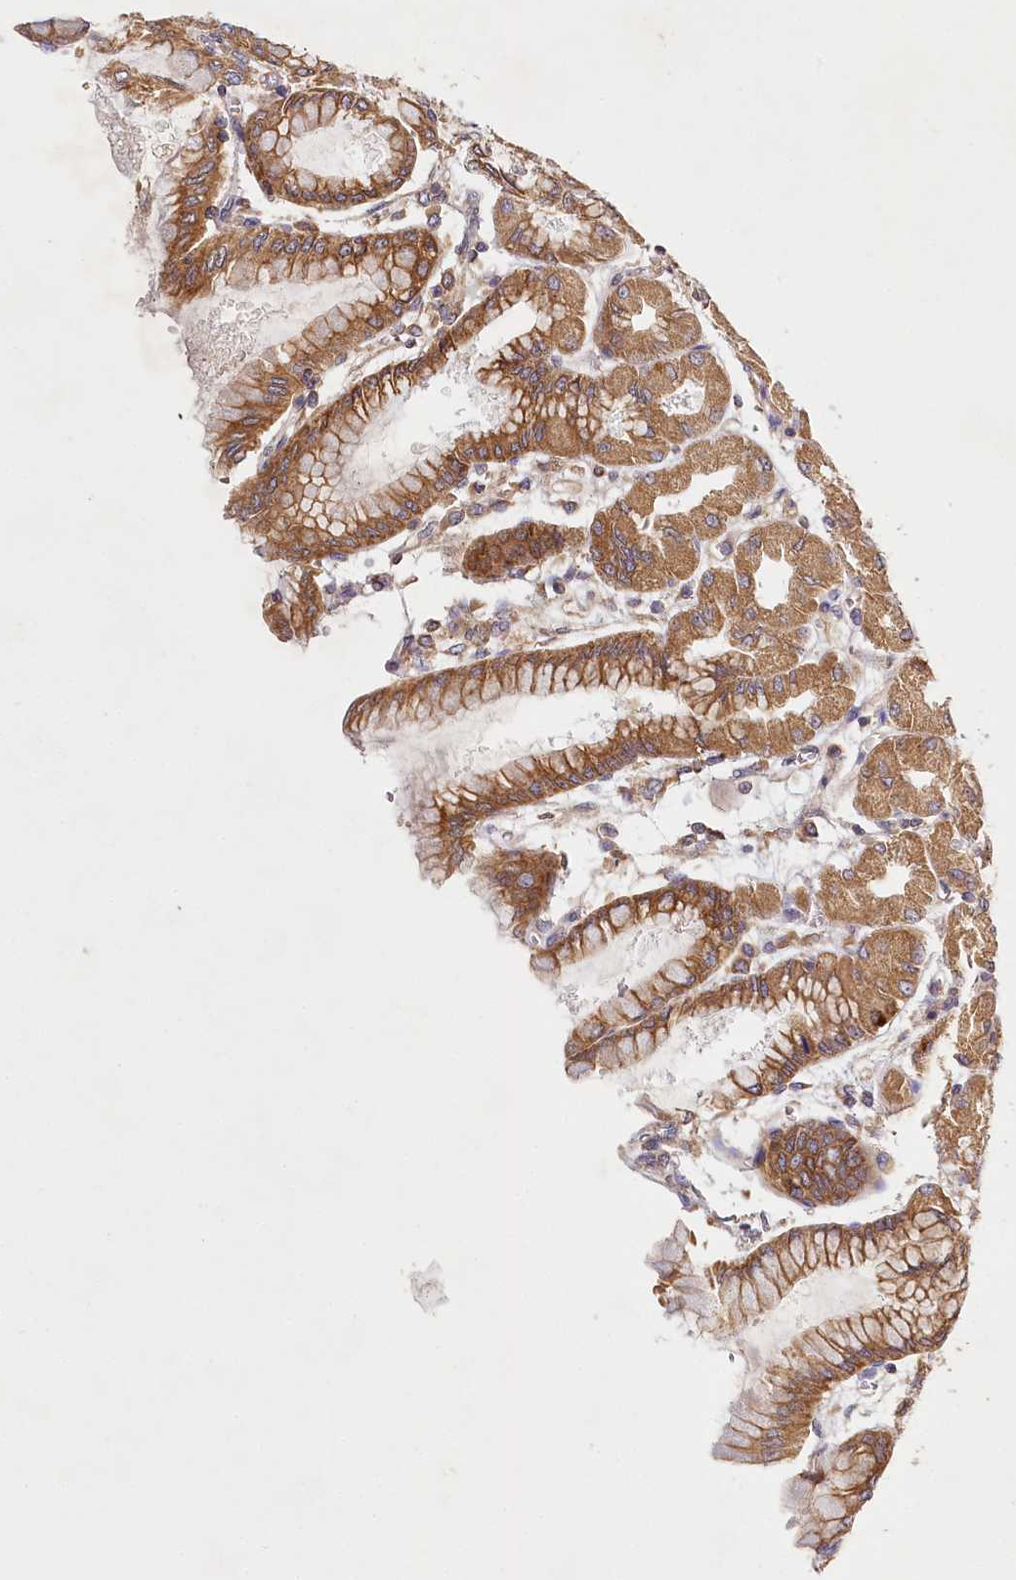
{"staining": {"intensity": "strong", "quantity": ">75%", "location": "cytoplasmic/membranous"}, "tissue": "stomach", "cell_type": "Glandular cells", "image_type": "normal", "snomed": [{"axis": "morphology", "description": "Normal tissue, NOS"}, {"axis": "topography", "description": "Stomach, upper"}], "caption": "Protein staining displays strong cytoplasmic/membranous positivity in about >75% of glandular cells in normal stomach. Using DAB (brown) and hematoxylin (blue) stains, captured at high magnification using brightfield microscopy.", "gene": "LSS", "patient": {"sex": "female", "age": 56}}